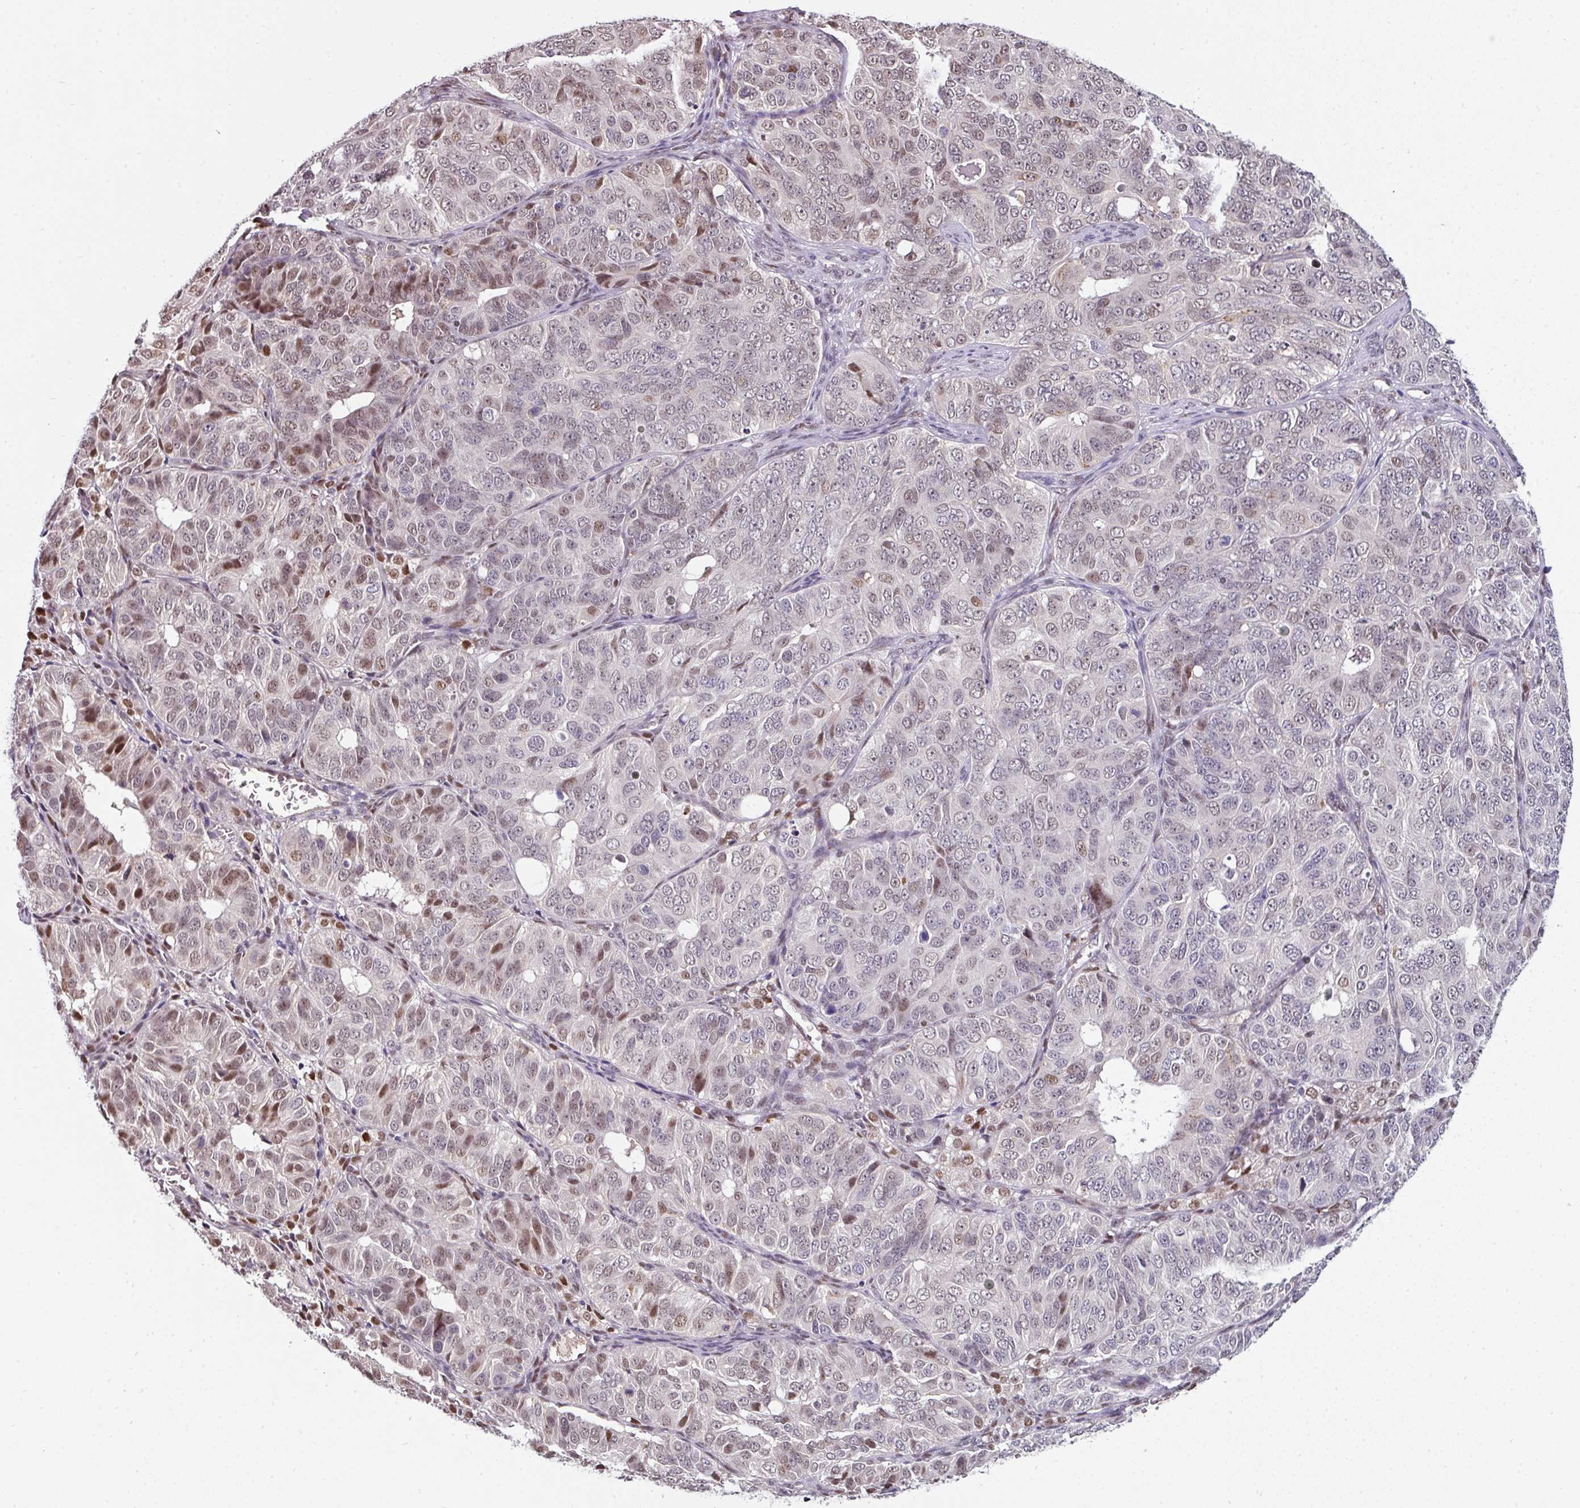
{"staining": {"intensity": "moderate", "quantity": "<25%", "location": "nuclear"}, "tissue": "ovarian cancer", "cell_type": "Tumor cells", "image_type": "cancer", "snomed": [{"axis": "morphology", "description": "Carcinoma, endometroid"}, {"axis": "topography", "description": "Ovary"}], "caption": "A histopathology image of ovarian cancer (endometroid carcinoma) stained for a protein displays moderate nuclear brown staining in tumor cells. (DAB (3,3'-diaminobenzidine) = brown stain, brightfield microscopy at high magnification).", "gene": "SWSAP1", "patient": {"sex": "female", "age": 51}}